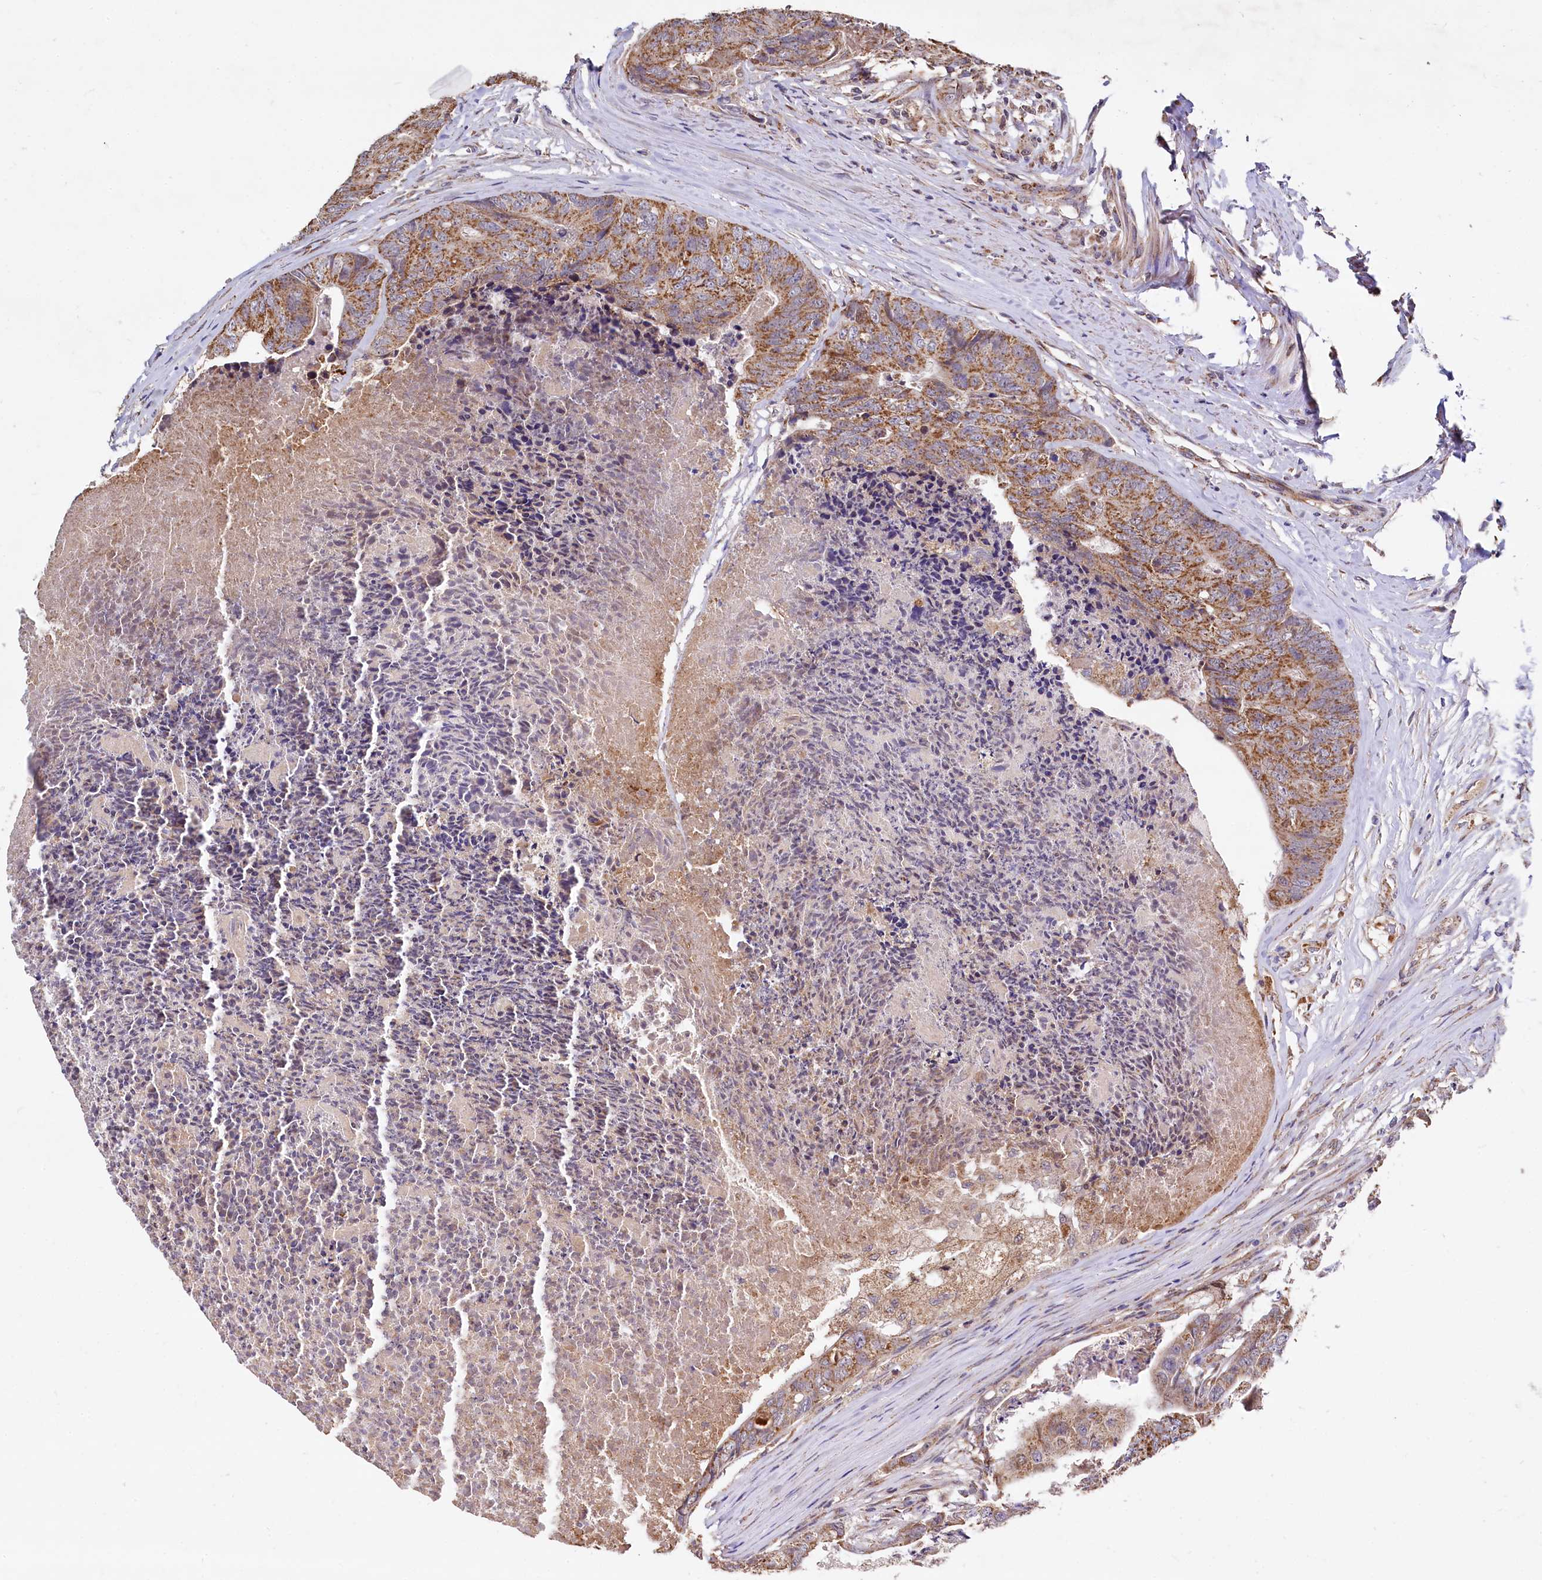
{"staining": {"intensity": "moderate", "quantity": ">75%", "location": "cytoplasmic/membranous"}, "tissue": "colorectal cancer", "cell_type": "Tumor cells", "image_type": "cancer", "snomed": [{"axis": "morphology", "description": "Adenocarcinoma, NOS"}, {"axis": "topography", "description": "Colon"}], "caption": "Human colorectal adenocarcinoma stained with a protein marker reveals moderate staining in tumor cells.", "gene": "SPRYD3", "patient": {"sex": "female", "age": 67}}